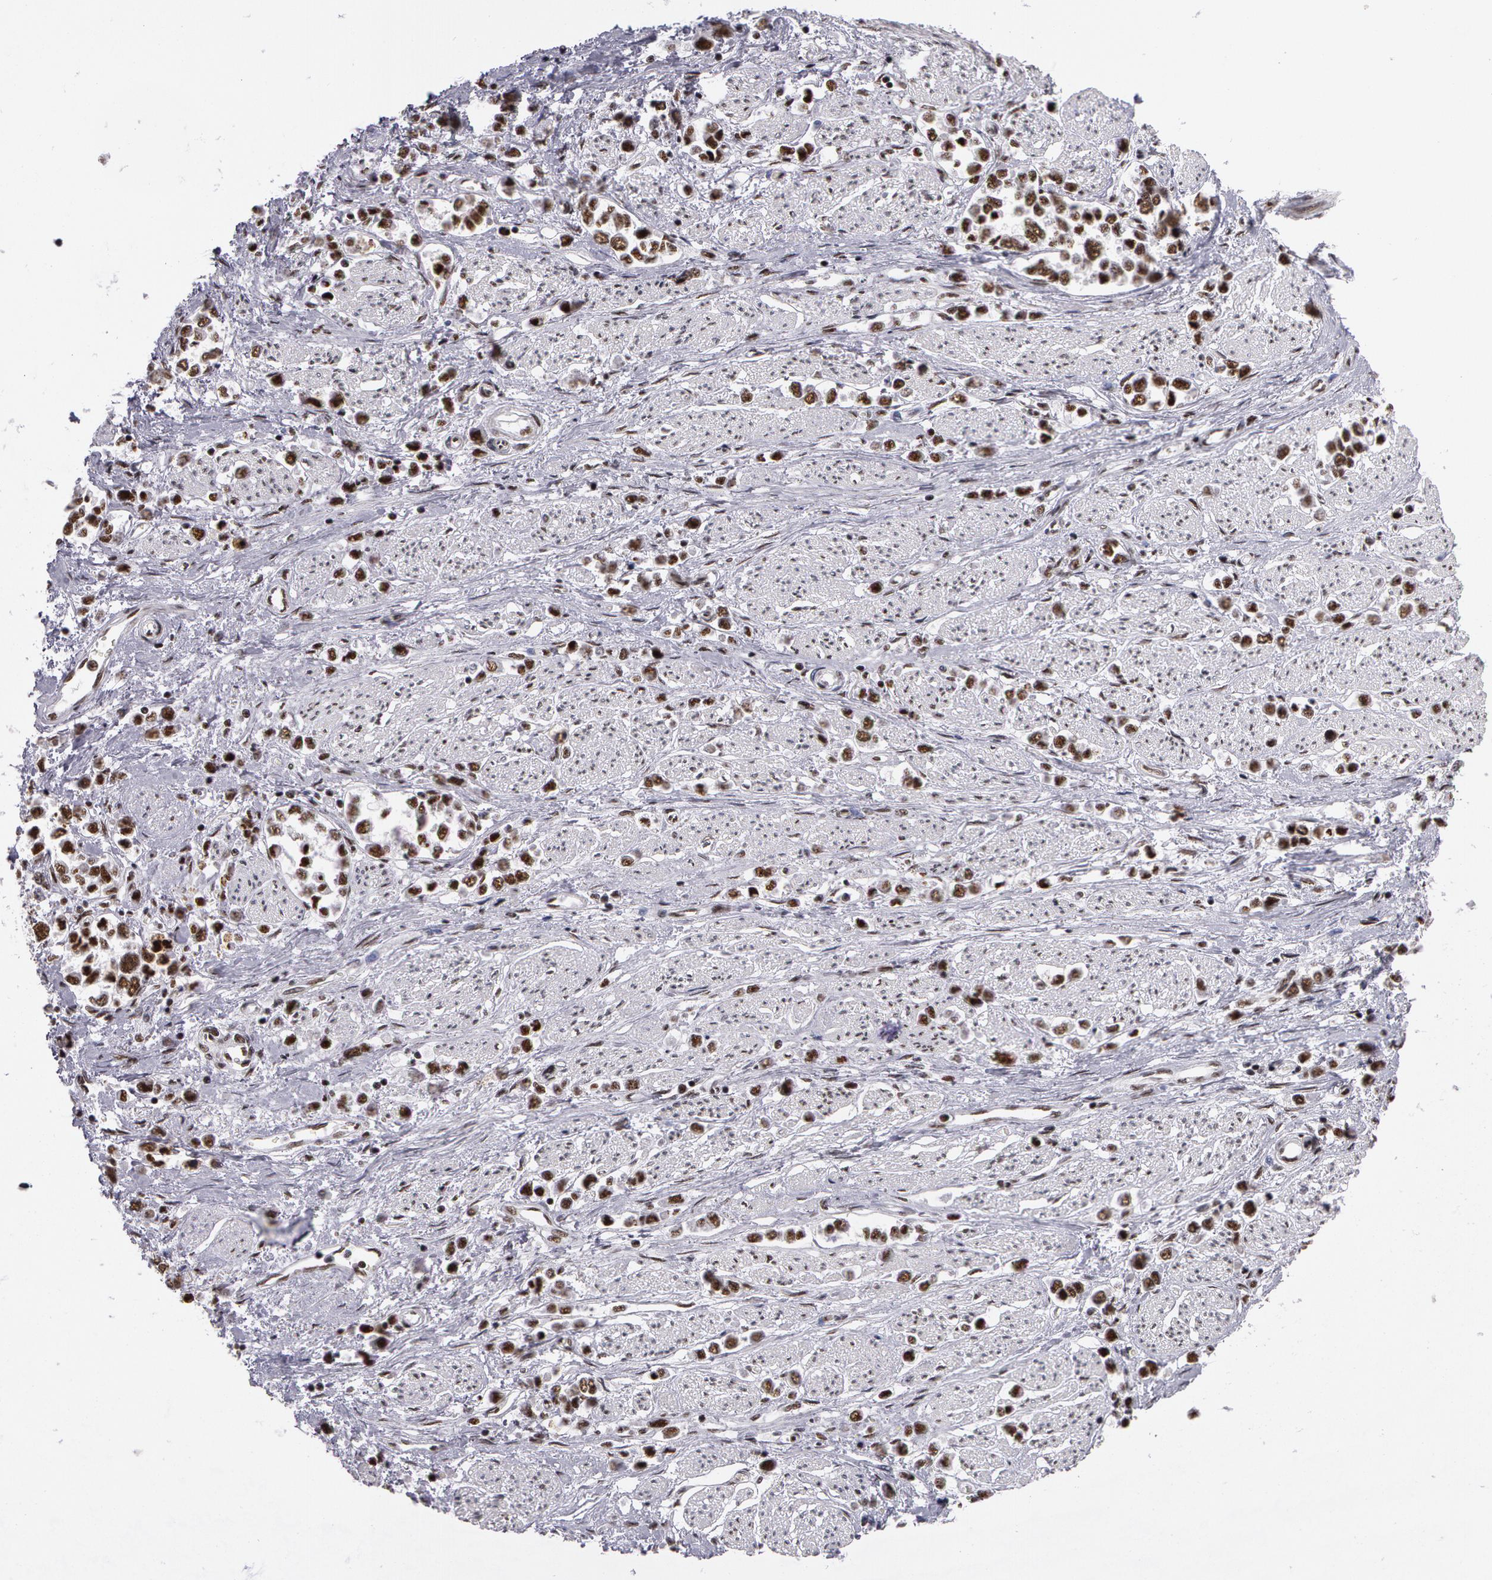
{"staining": {"intensity": "moderate", "quantity": ">75%", "location": "nuclear"}, "tissue": "stomach cancer", "cell_type": "Tumor cells", "image_type": "cancer", "snomed": [{"axis": "morphology", "description": "Adenocarcinoma, NOS"}, {"axis": "topography", "description": "Stomach, upper"}], "caption": "Immunohistochemistry (DAB (3,3'-diaminobenzidine)) staining of human stomach cancer demonstrates moderate nuclear protein positivity in about >75% of tumor cells.", "gene": "PNN", "patient": {"sex": "male", "age": 76}}